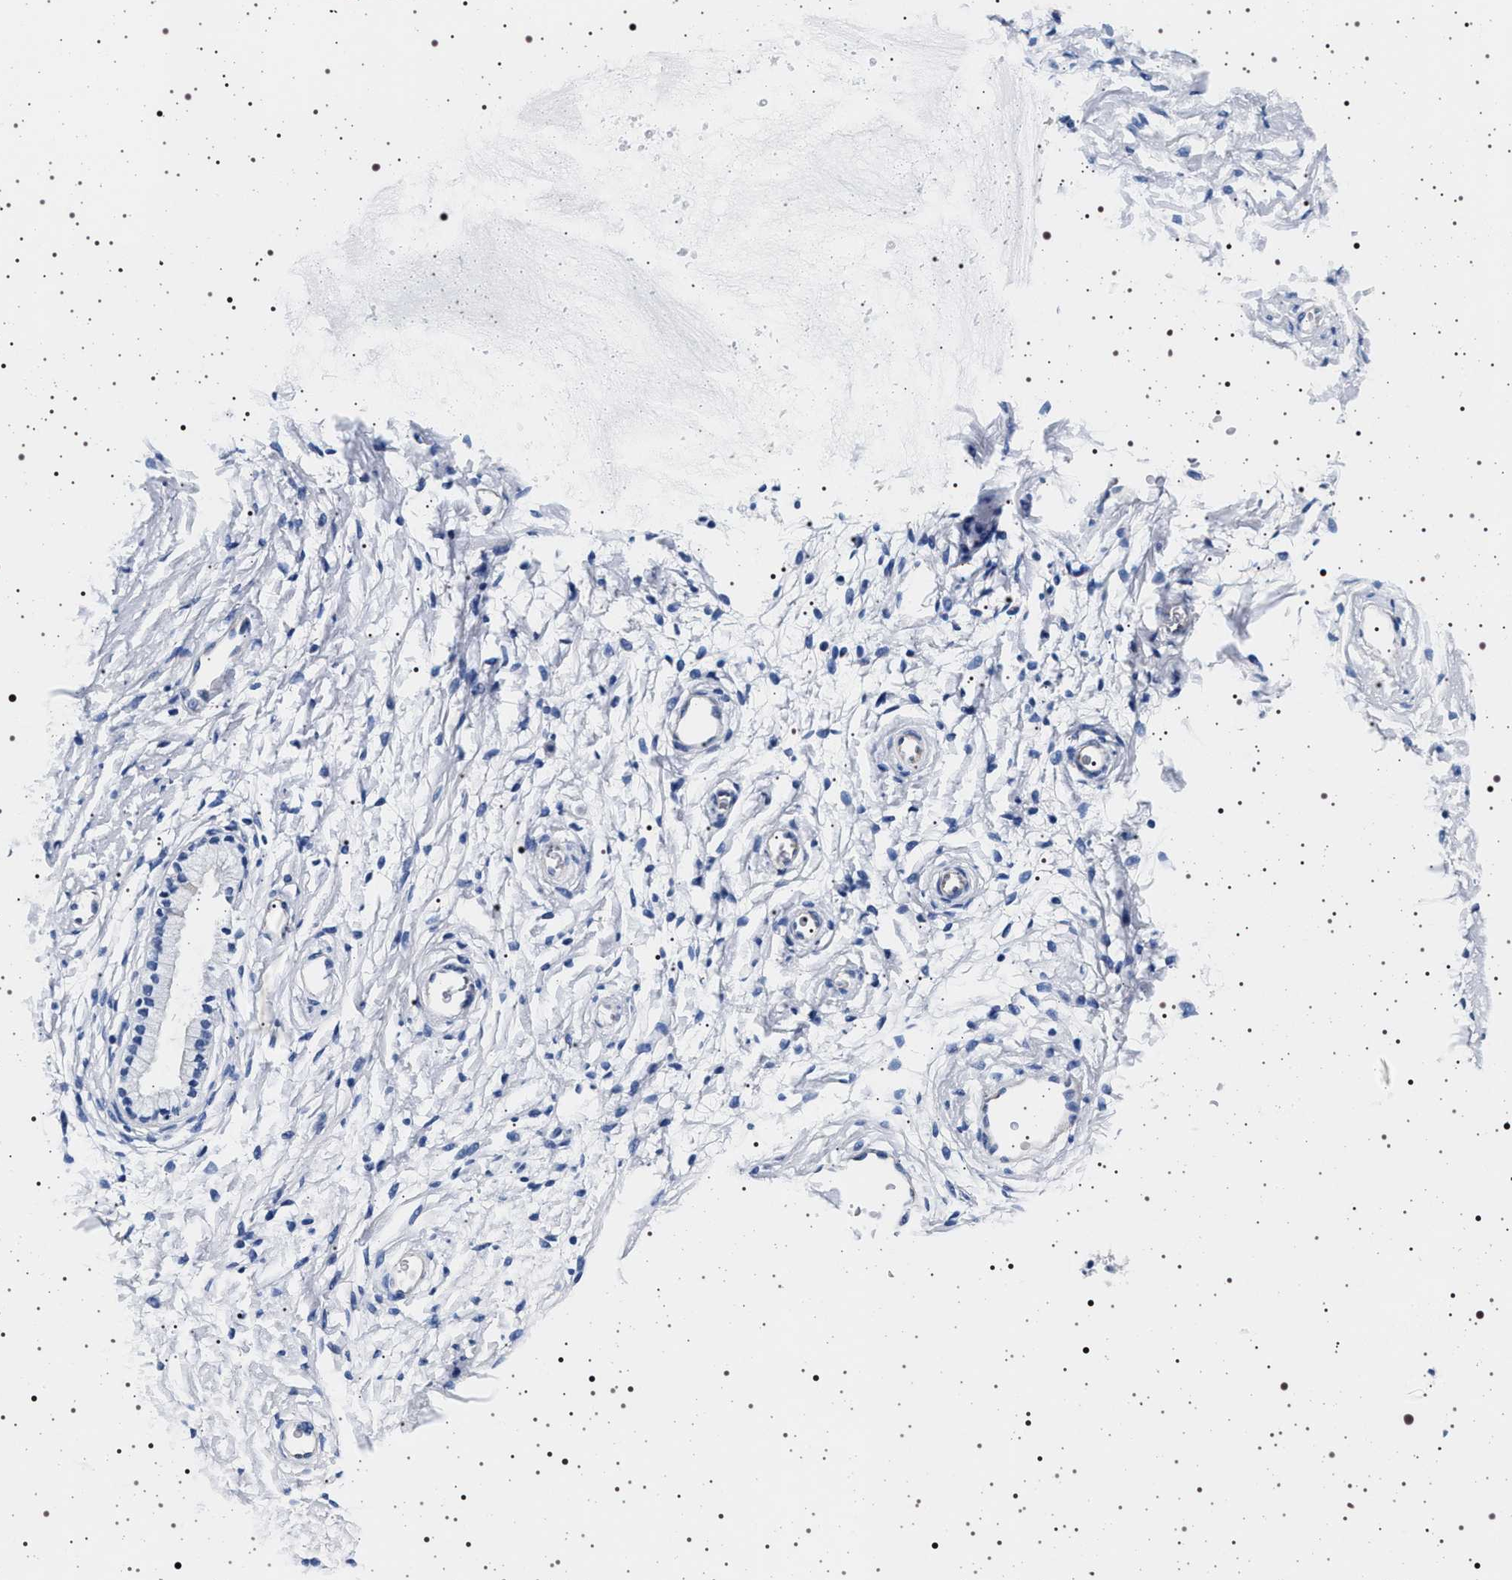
{"staining": {"intensity": "negative", "quantity": "none", "location": "none"}, "tissue": "cervix", "cell_type": "Glandular cells", "image_type": "normal", "snomed": [{"axis": "morphology", "description": "Normal tissue, NOS"}, {"axis": "topography", "description": "Cervix"}], "caption": "Glandular cells show no significant expression in unremarkable cervix.", "gene": "HSD17B1", "patient": {"sex": "female", "age": 72}}